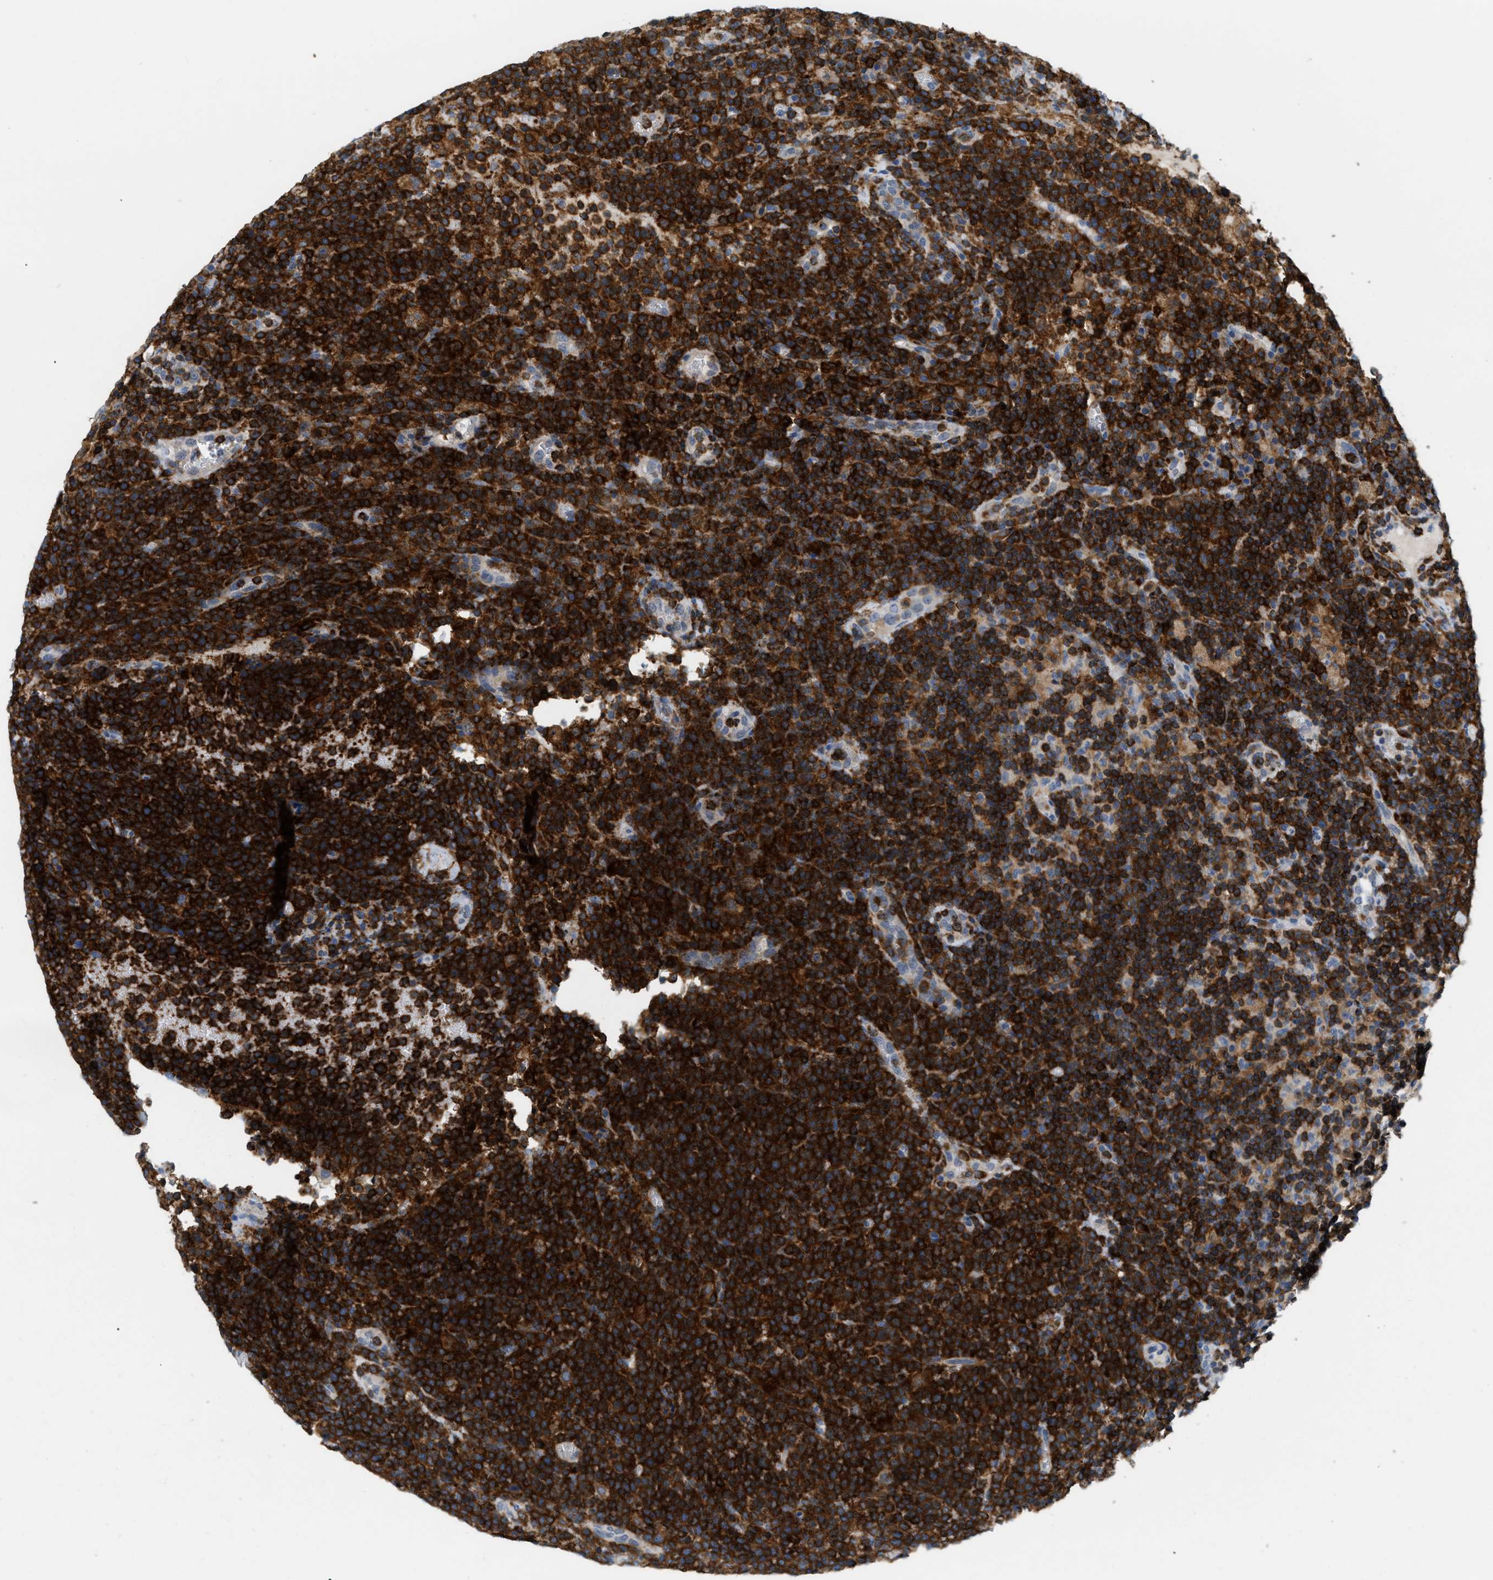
{"staining": {"intensity": "strong", "quantity": ">75%", "location": "cytoplasmic/membranous"}, "tissue": "lymphoma", "cell_type": "Tumor cells", "image_type": "cancer", "snomed": [{"axis": "morphology", "description": "Malignant lymphoma, non-Hodgkin's type, High grade"}, {"axis": "topography", "description": "Lymph node"}], "caption": "Protein expression analysis of human lymphoma reveals strong cytoplasmic/membranous staining in approximately >75% of tumor cells.", "gene": "INPP5D", "patient": {"sex": "male", "age": 61}}